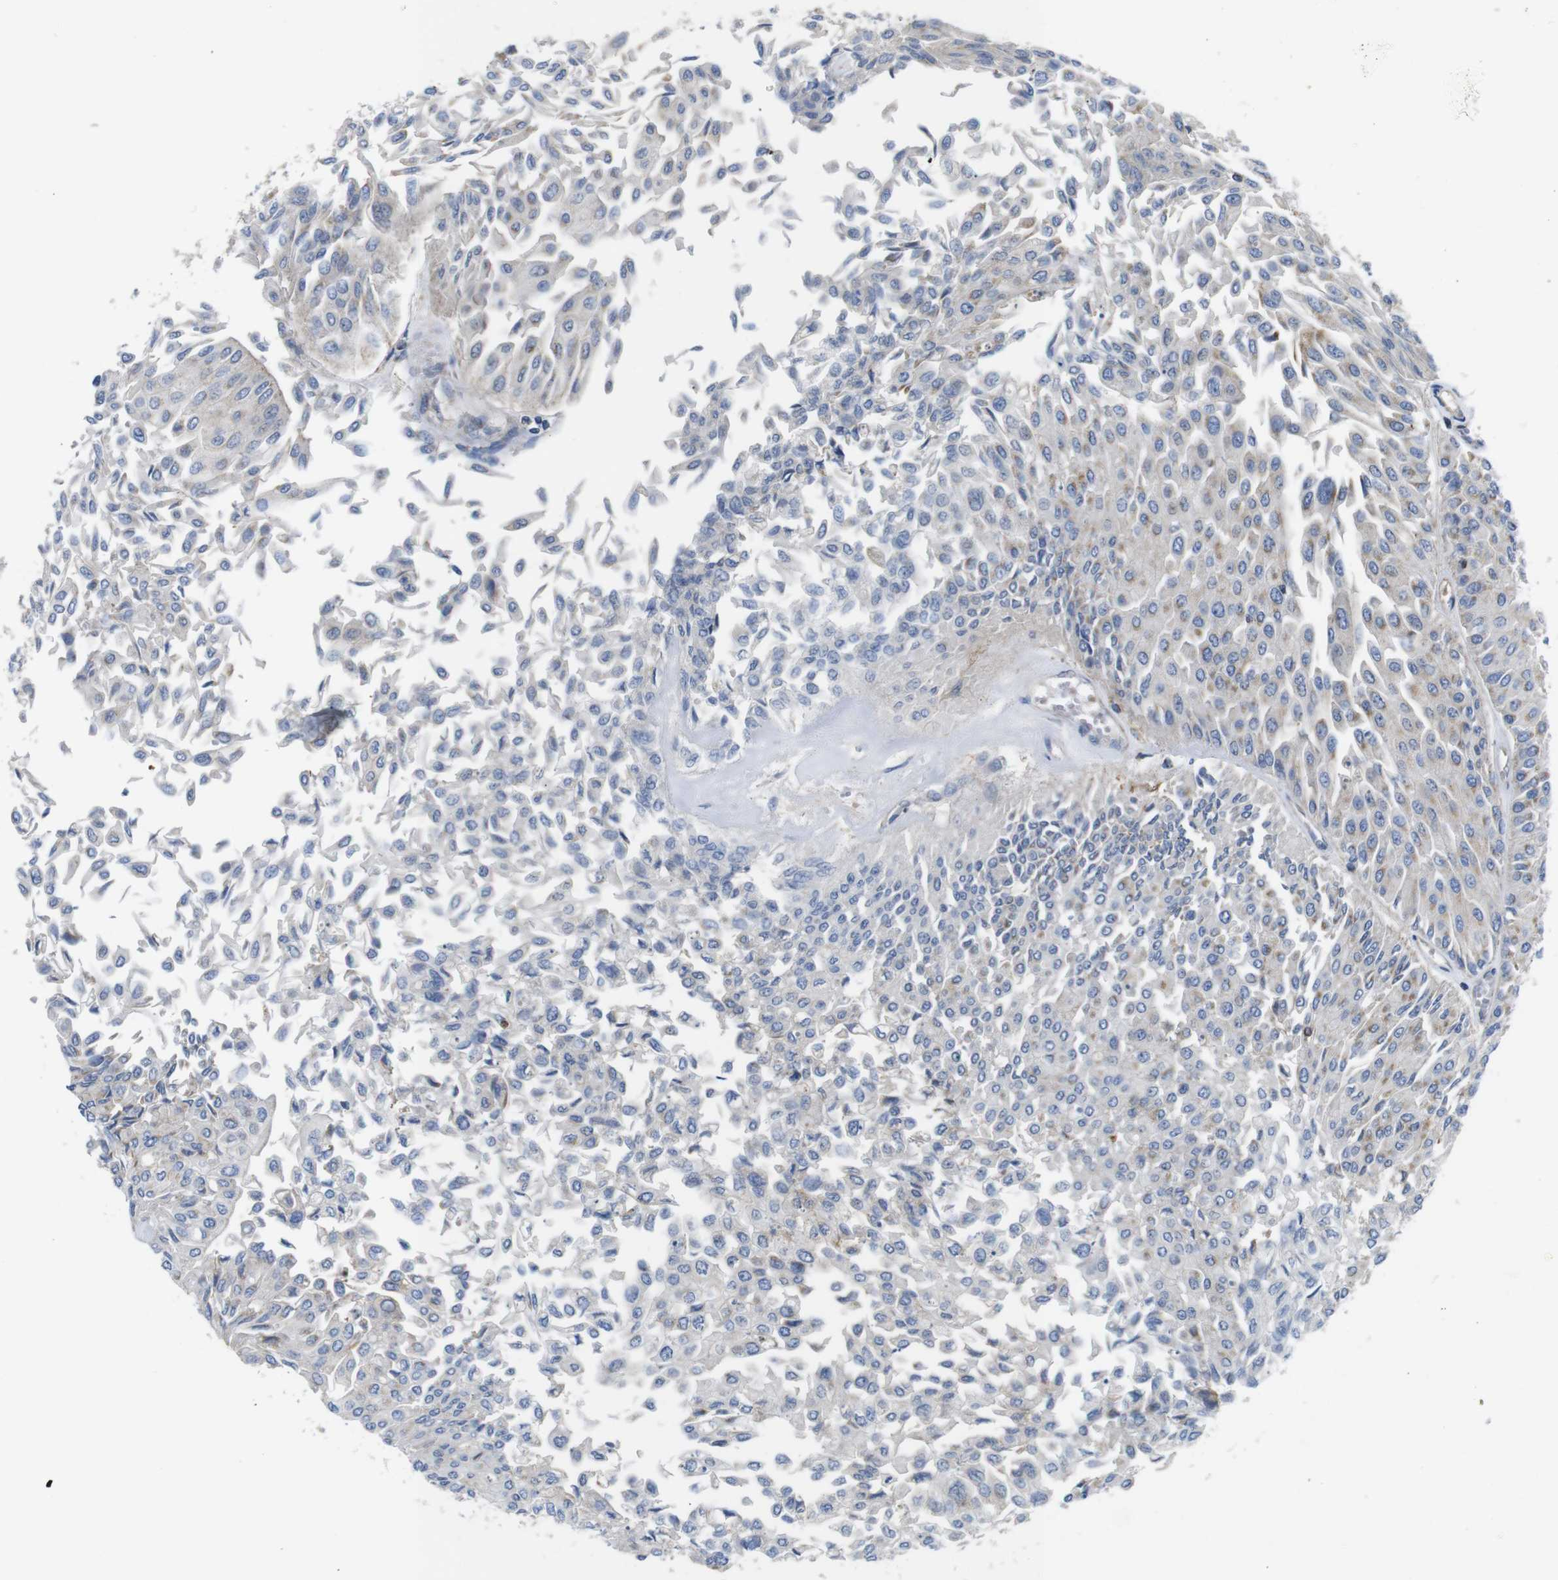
{"staining": {"intensity": "negative", "quantity": "none", "location": "none"}, "tissue": "urothelial cancer", "cell_type": "Tumor cells", "image_type": "cancer", "snomed": [{"axis": "morphology", "description": "Urothelial carcinoma, Low grade"}, {"axis": "topography", "description": "Urinary bladder"}], "caption": "This is a image of IHC staining of urothelial cancer, which shows no staining in tumor cells.", "gene": "PDCD1LG2", "patient": {"sex": "male", "age": 67}}